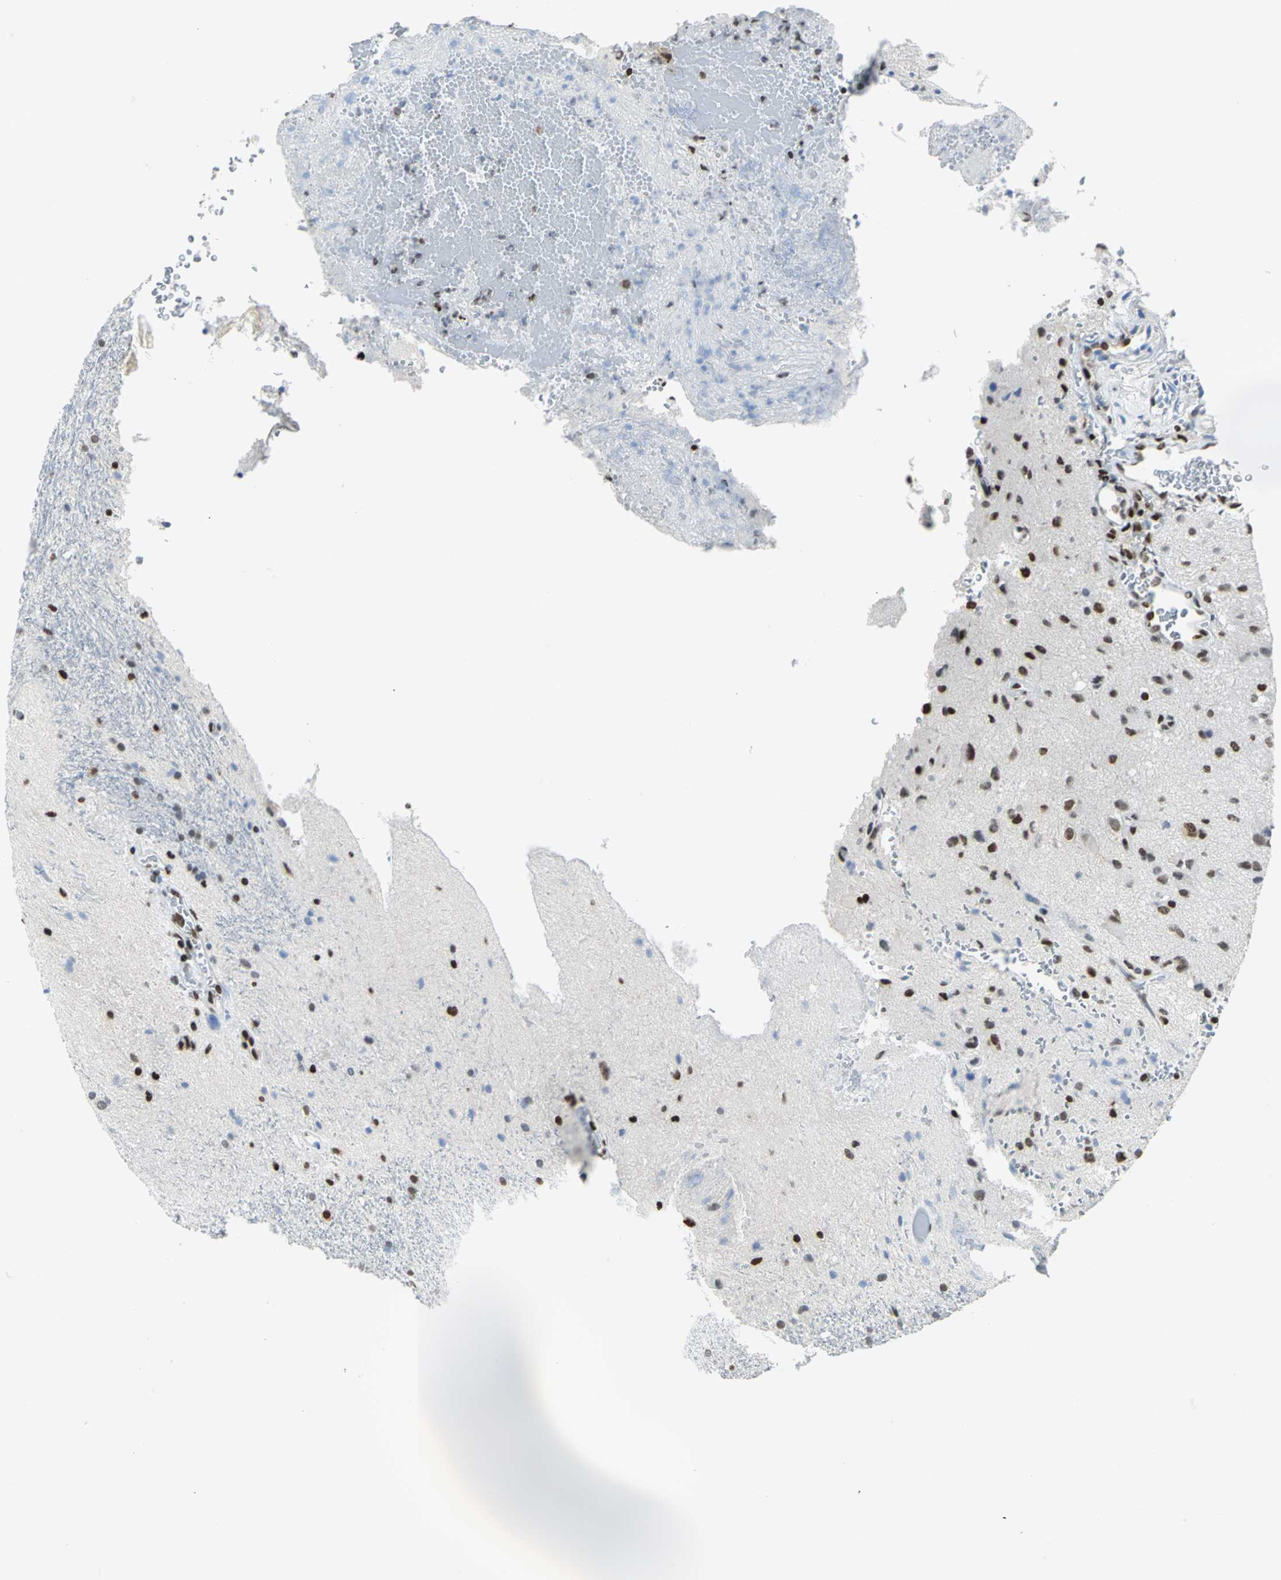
{"staining": {"intensity": "strong", "quantity": ">75%", "location": "nuclear"}, "tissue": "glioma", "cell_type": "Tumor cells", "image_type": "cancer", "snomed": [{"axis": "morphology", "description": "Normal tissue, NOS"}, {"axis": "morphology", "description": "Glioma, malignant, High grade"}, {"axis": "topography", "description": "Cerebral cortex"}], "caption": "Glioma stained with DAB IHC displays high levels of strong nuclear staining in approximately >75% of tumor cells.", "gene": "HNRNPD", "patient": {"sex": "male", "age": 56}}